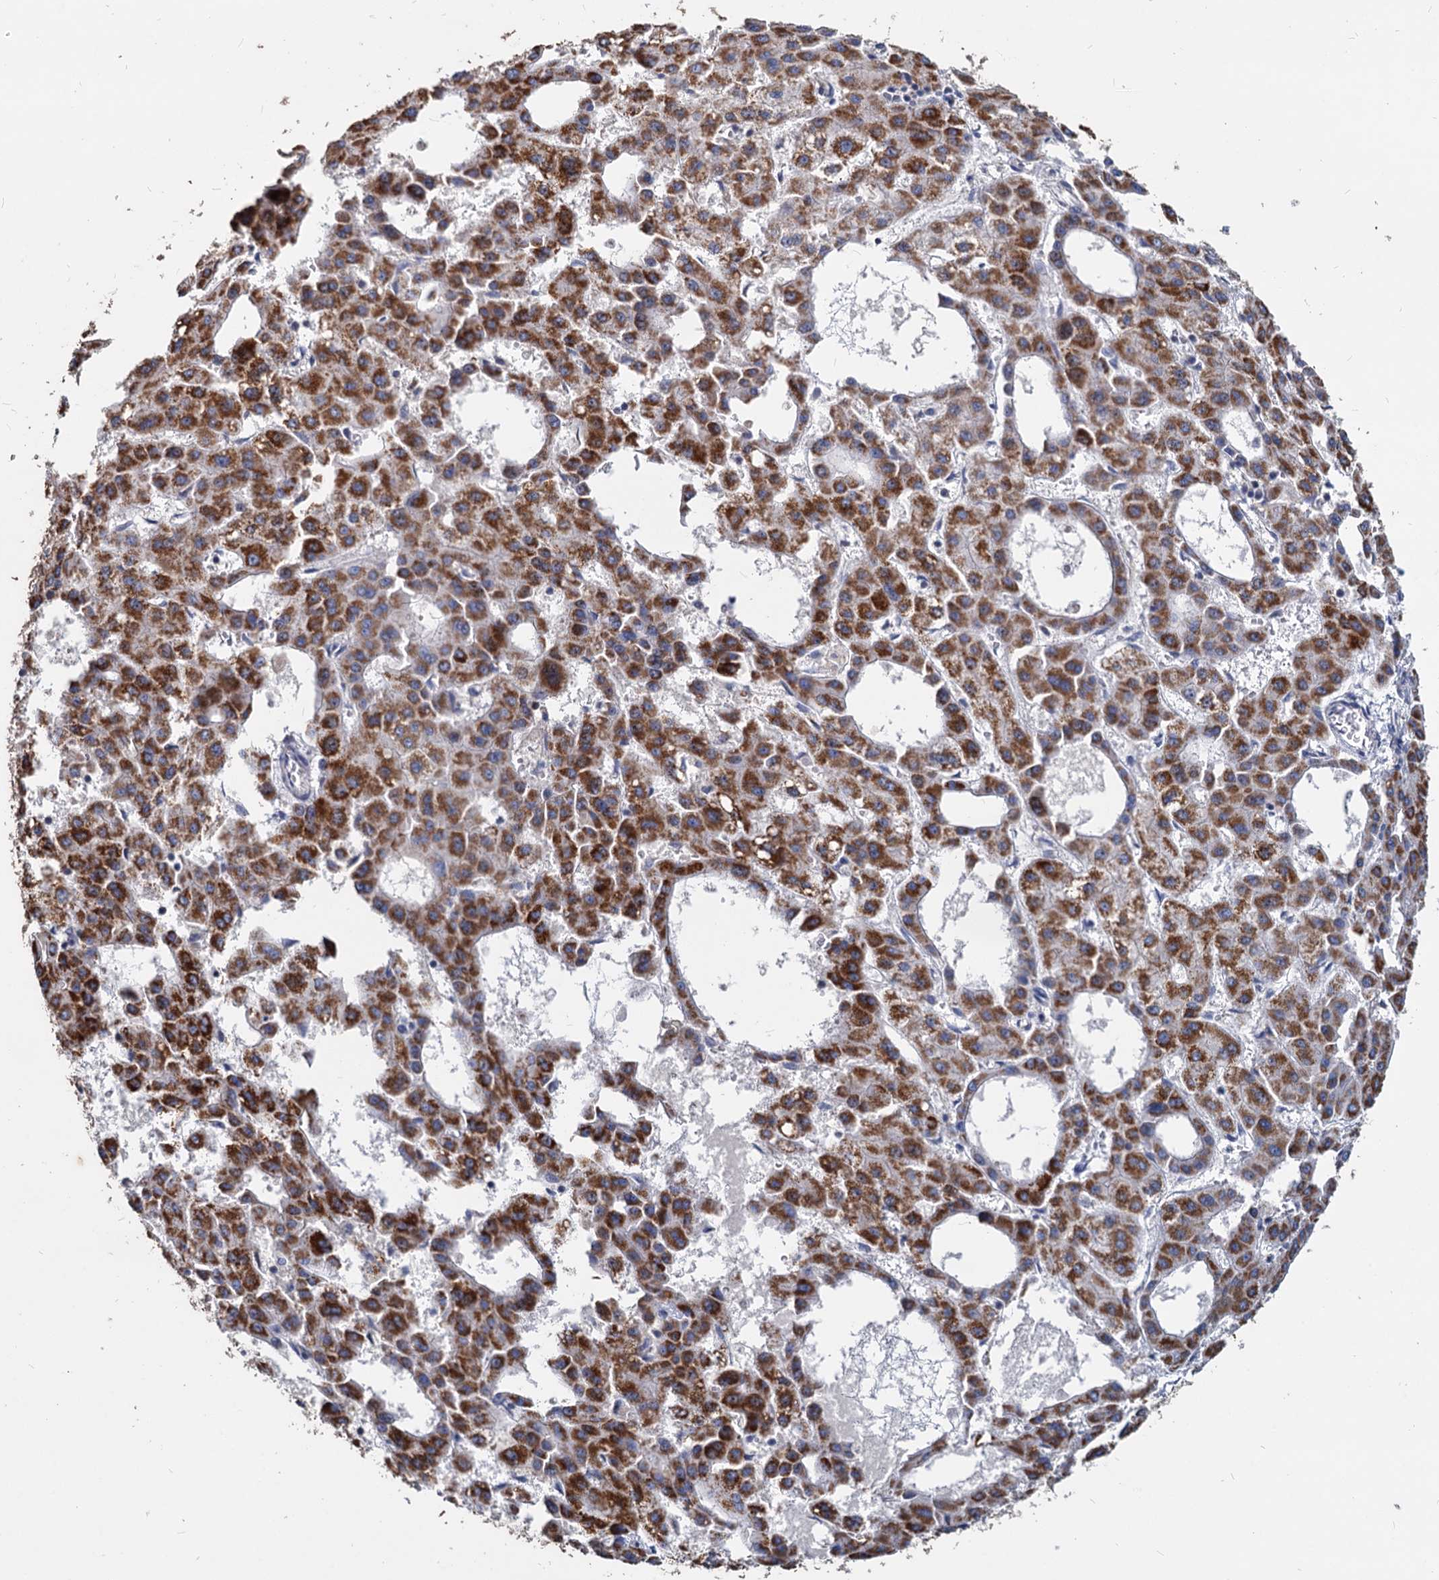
{"staining": {"intensity": "strong", "quantity": ">75%", "location": "cytoplasmic/membranous"}, "tissue": "liver cancer", "cell_type": "Tumor cells", "image_type": "cancer", "snomed": [{"axis": "morphology", "description": "Carcinoma, Hepatocellular, NOS"}, {"axis": "topography", "description": "Liver"}], "caption": "Immunohistochemistry staining of liver hepatocellular carcinoma, which displays high levels of strong cytoplasmic/membranous staining in about >75% of tumor cells indicating strong cytoplasmic/membranous protein staining. The staining was performed using DAB (brown) for protein detection and nuclei were counterstained in hematoxylin (blue).", "gene": "DEPDC4", "patient": {"sex": "male", "age": 47}}